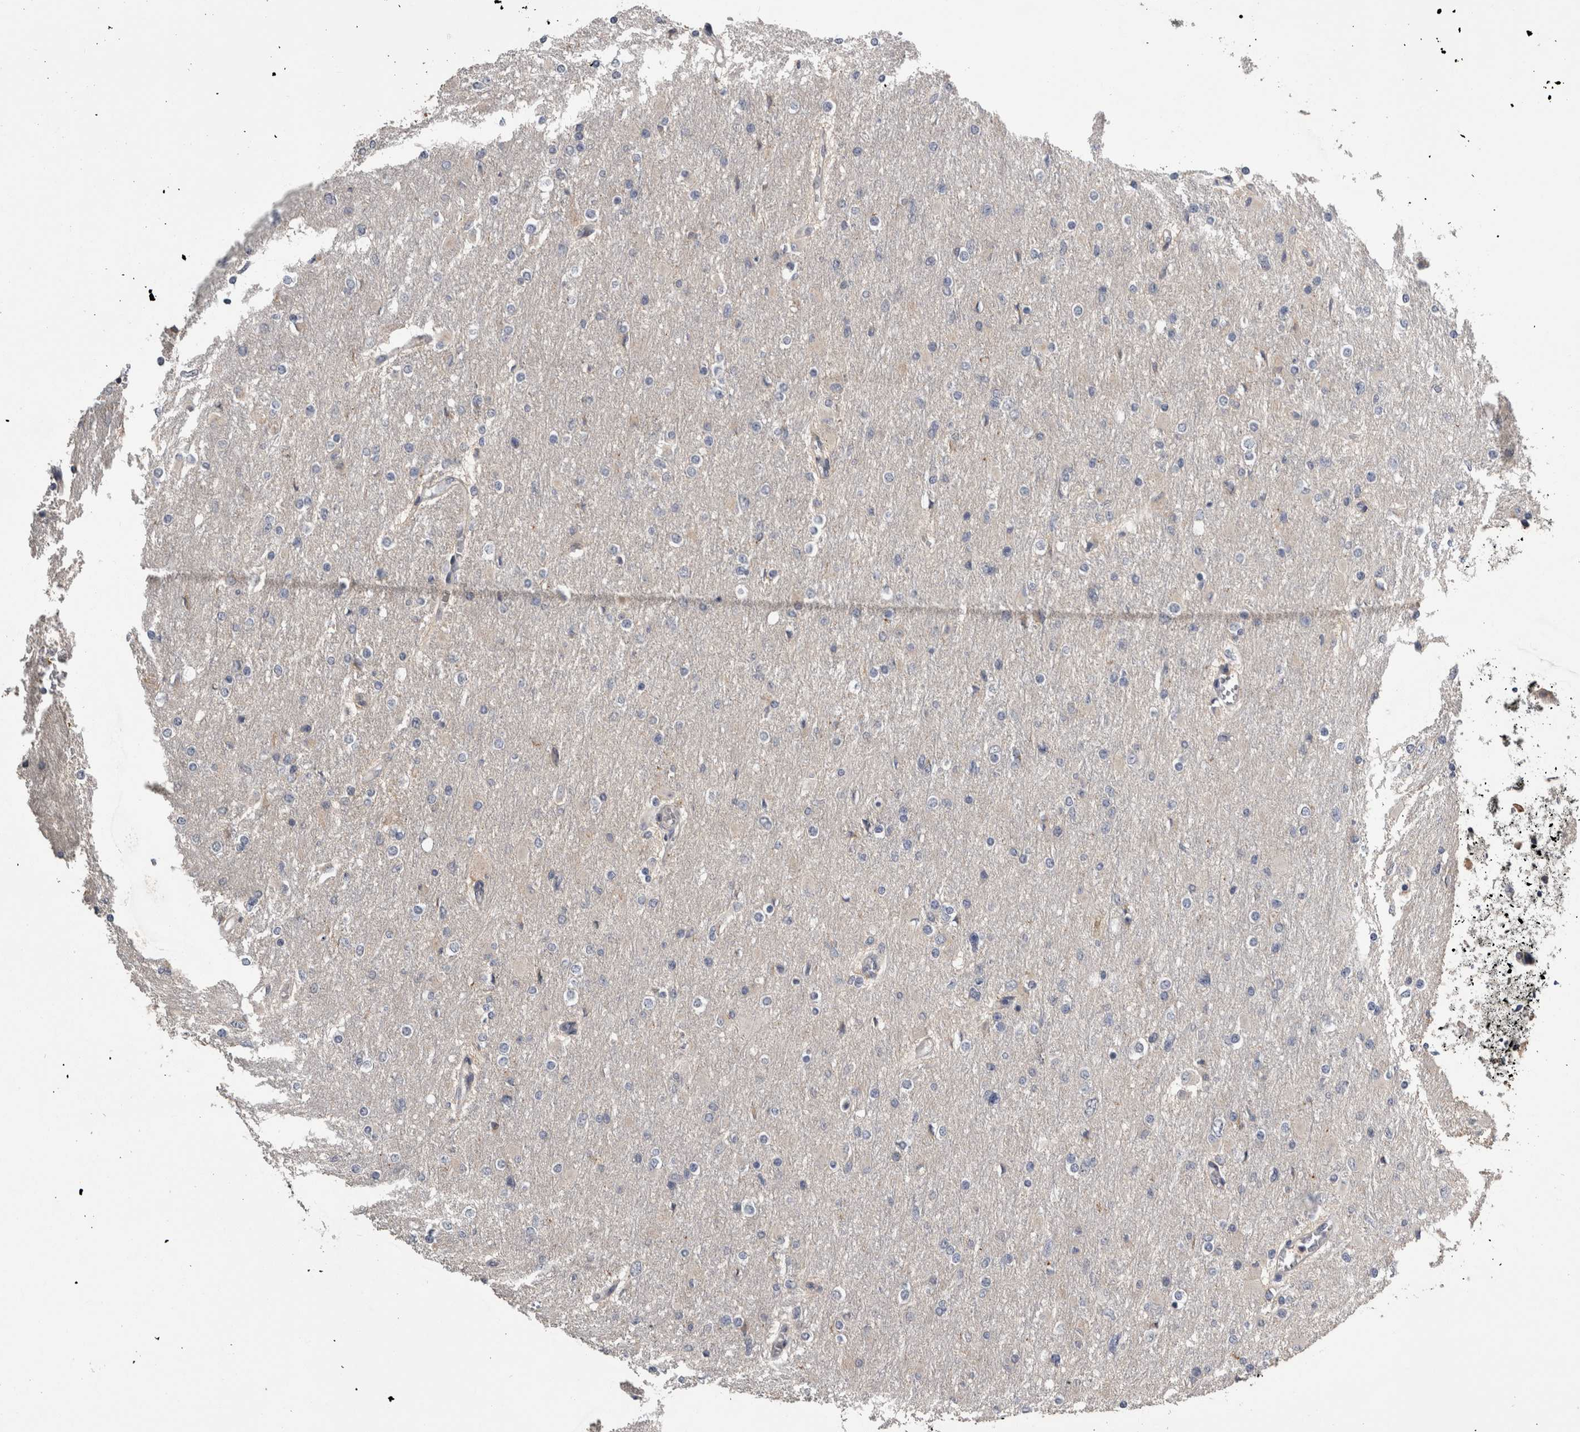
{"staining": {"intensity": "negative", "quantity": "none", "location": "none"}, "tissue": "glioma", "cell_type": "Tumor cells", "image_type": "cancer", "snomed": [{"axis": "morphology", "description": "Glioma, malignant, High grade"}, {"axis": "topography", "description": "Cerebral cortex"}], "caption": "Malignant glioma (high-grade) was stained to show a protein in brown. There is no significant expression in tumor cells.", "gene": "ANXA13", "patient": {"sex": "female", "age": 36}}